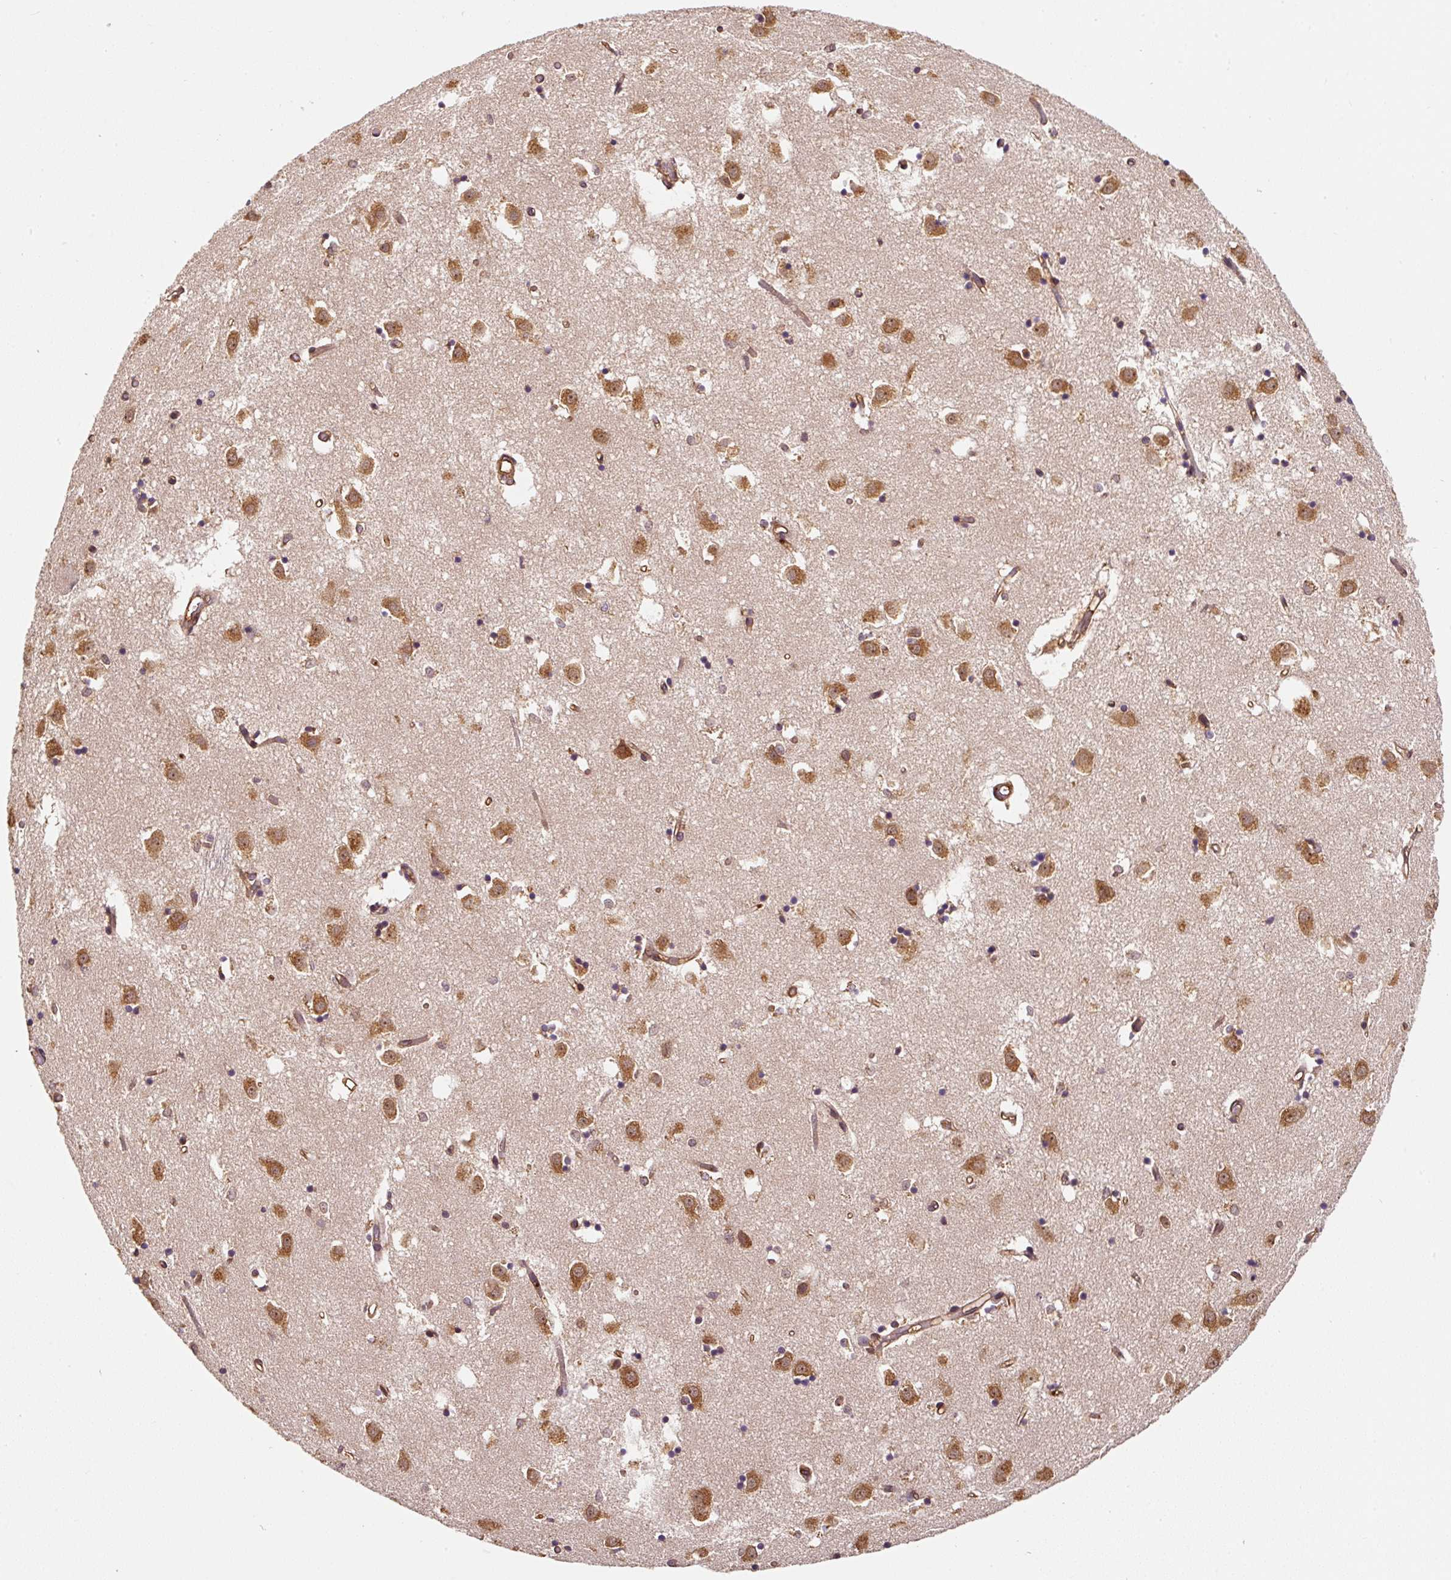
{"staining": {"intensity": "moderate", "quantity": ">75%", "location": "cytoplasmic/membranous"}, "tissue": "caudate", "cell_type": "Glial cells", "image_type": "normal", "snomed": [{"axis": "morphology", "description": "Normal tissue, NOS"}, {"axis": "topography", "description": "Lateral ventricle wall"}], "caption": "This histopathology image exhibits immunohistochemistry (IHC) staining of unremarkable caudate, with medium moderate cytoplasmic/membranous expression in approximately >75% of glial cells.", "gene": "EIF2S2", "patient": {"sex": "male", "age": 70}}